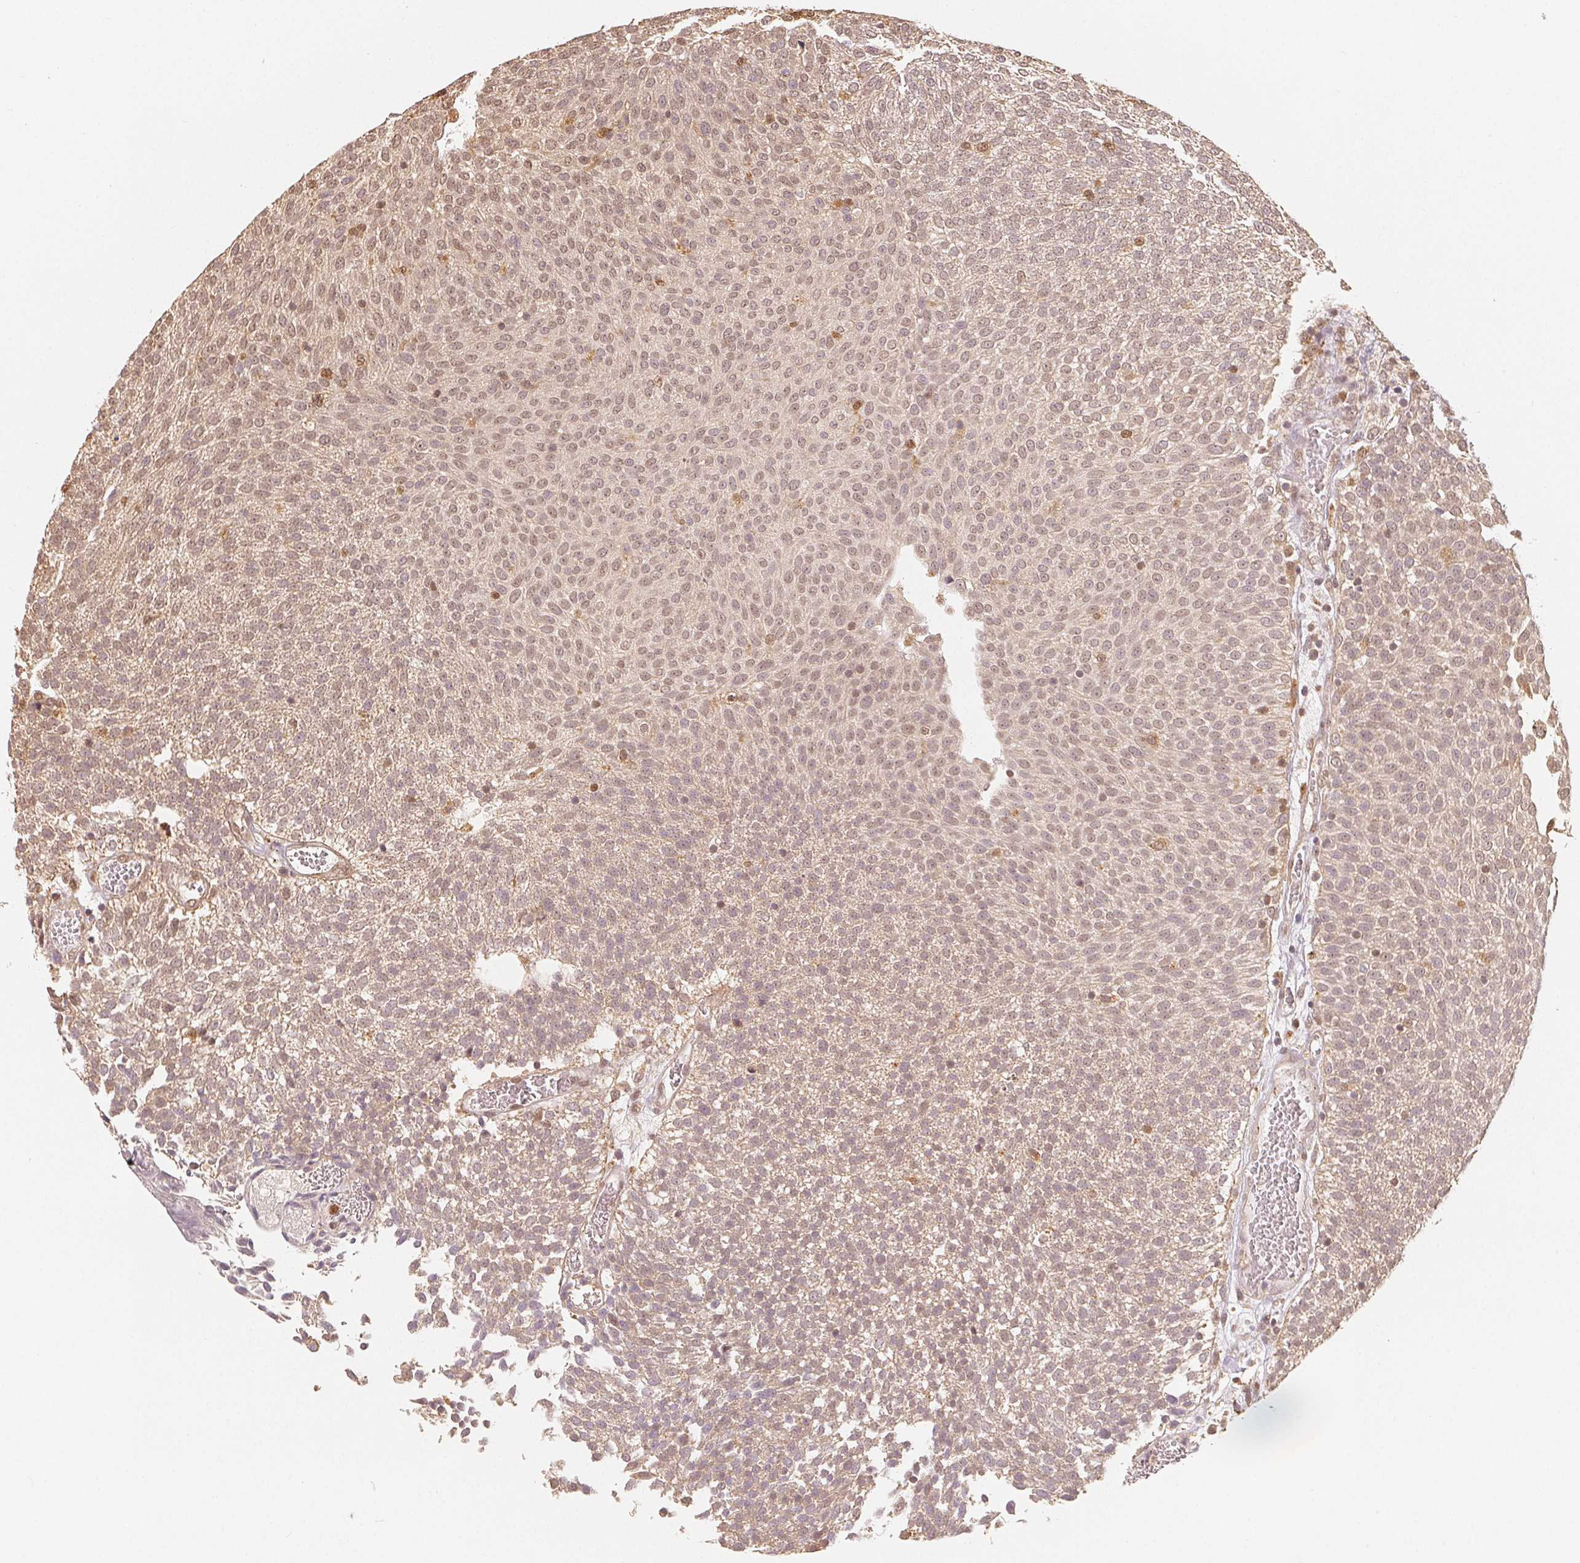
{"staining": {"intensity": "weak", "quantity": ">75%", "location": "cytoplasmic/membranous,nuclear"}, "tissue": "urothelial cancer", "cell_type": "Tumor cells", "image_type": "cancer", "snomed": [{"axis": "morphology", "description": "Urothelial carcinoma, Low grade"}, {"axis": "topography", "description": "Urinary bladder"}], "caption": "IHC staining of urothelial cancer, which demonstrates low levels of weak cytoplasmic/membranous and nuclear staining in approximately >75% of tumor cells indicating weak cytoplasmic/membranous and nuclear protein staining. The staining was performed using DAB (brown) for protein detection and nuclei were counterstained in hematoxylin (blue).", "gene": "GUSB", "patient": {"sex": "female", "age": 79}}